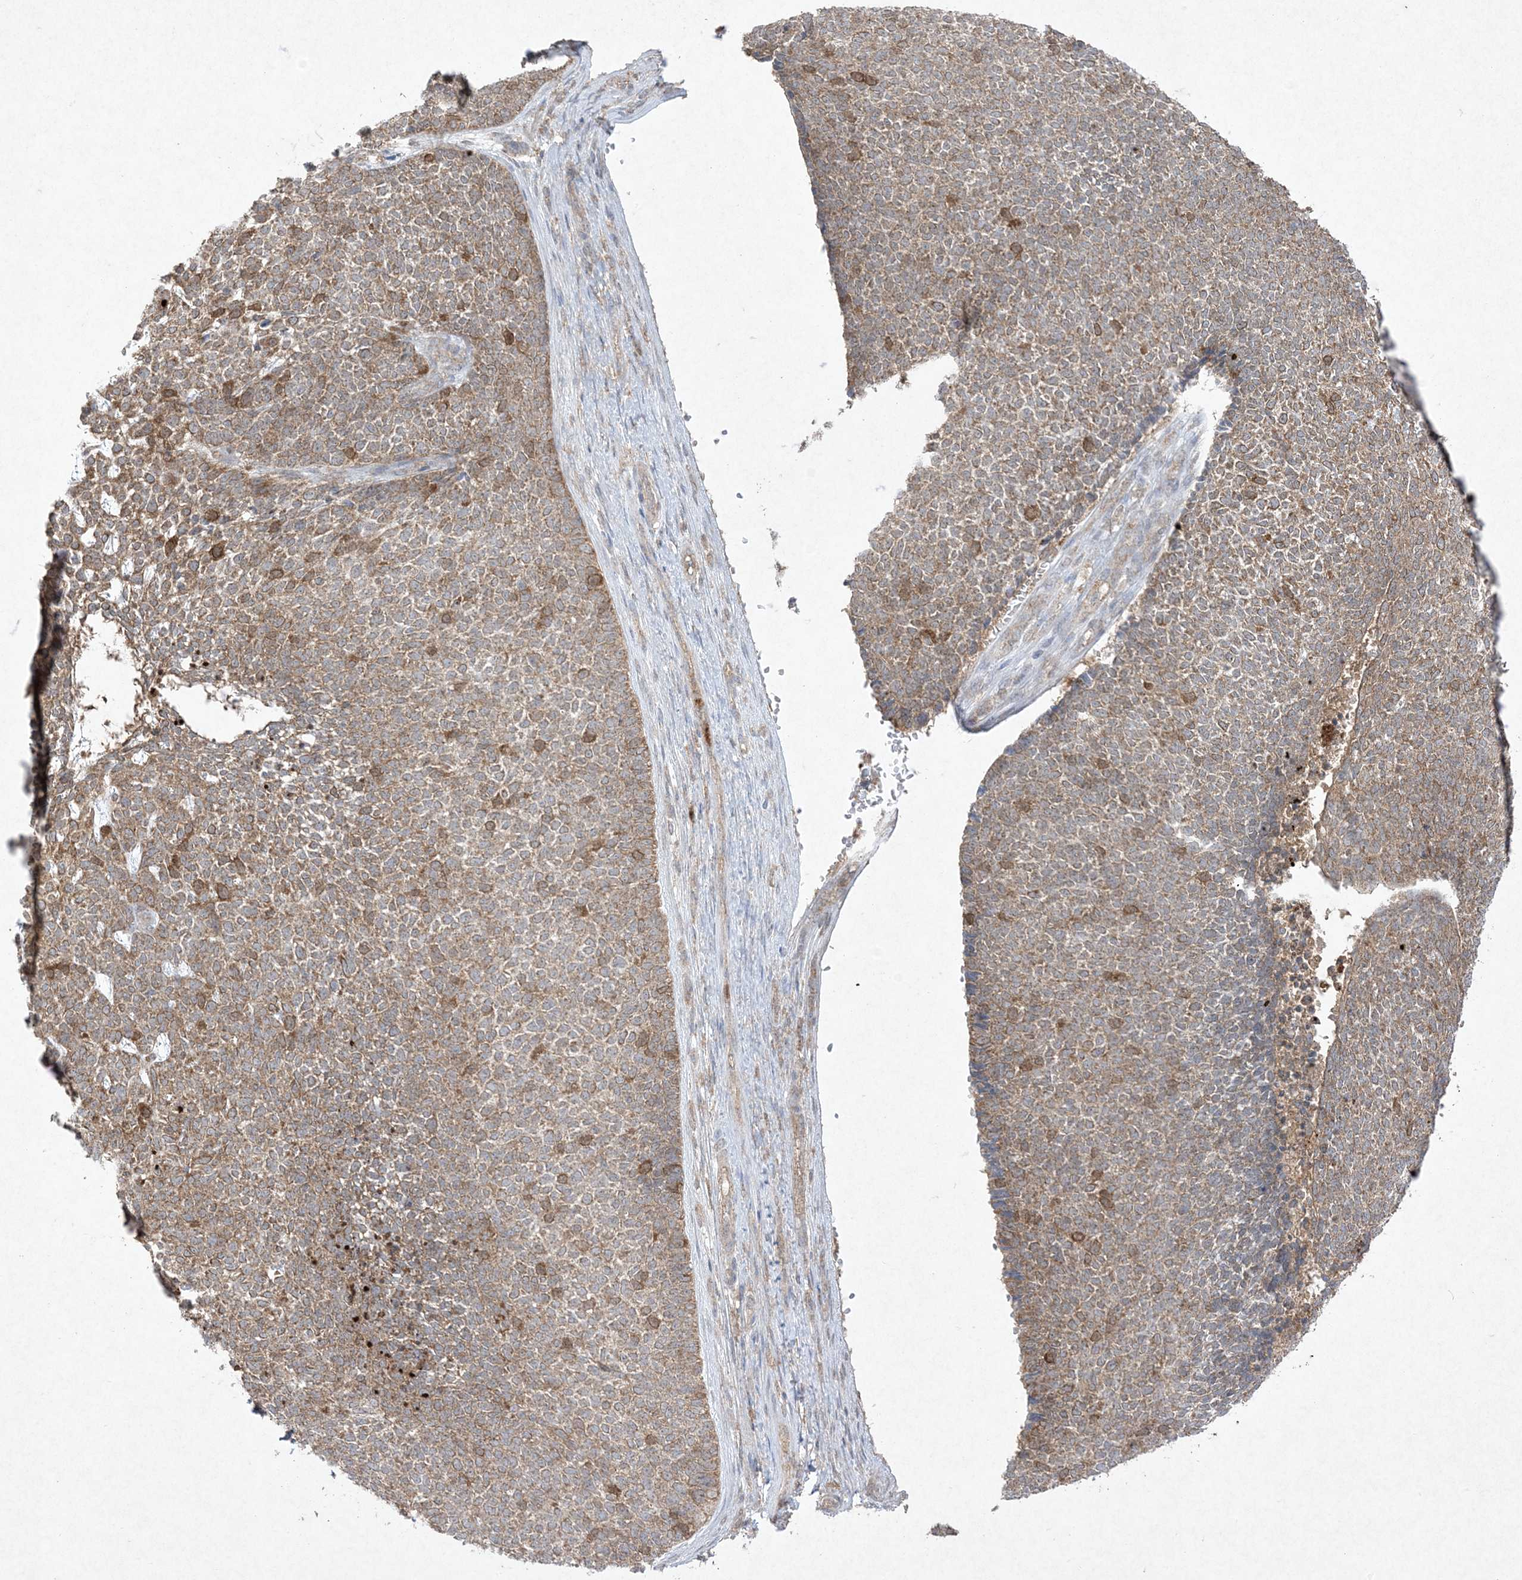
{"staining": {"intensity": "moderate", "quantity": "25%-75%", "location": "cytoplasmic/membranous"}, "tissue": "skin cancer", "cell_type": "Tumor cells", "image_type": "cancer", "snomed": [{"axis": "morphology", "description": "Basal cell carcinoma"}, {"axis": "topography", "description": "Skin"}], "caption": "Basal cell carcinoma (skin) stained for a protein displays moderate cytoplasmic/membranous positivity in tumor cells.", "gene": "UBE2C", "patient": {"sex": "female", "age": 84}}